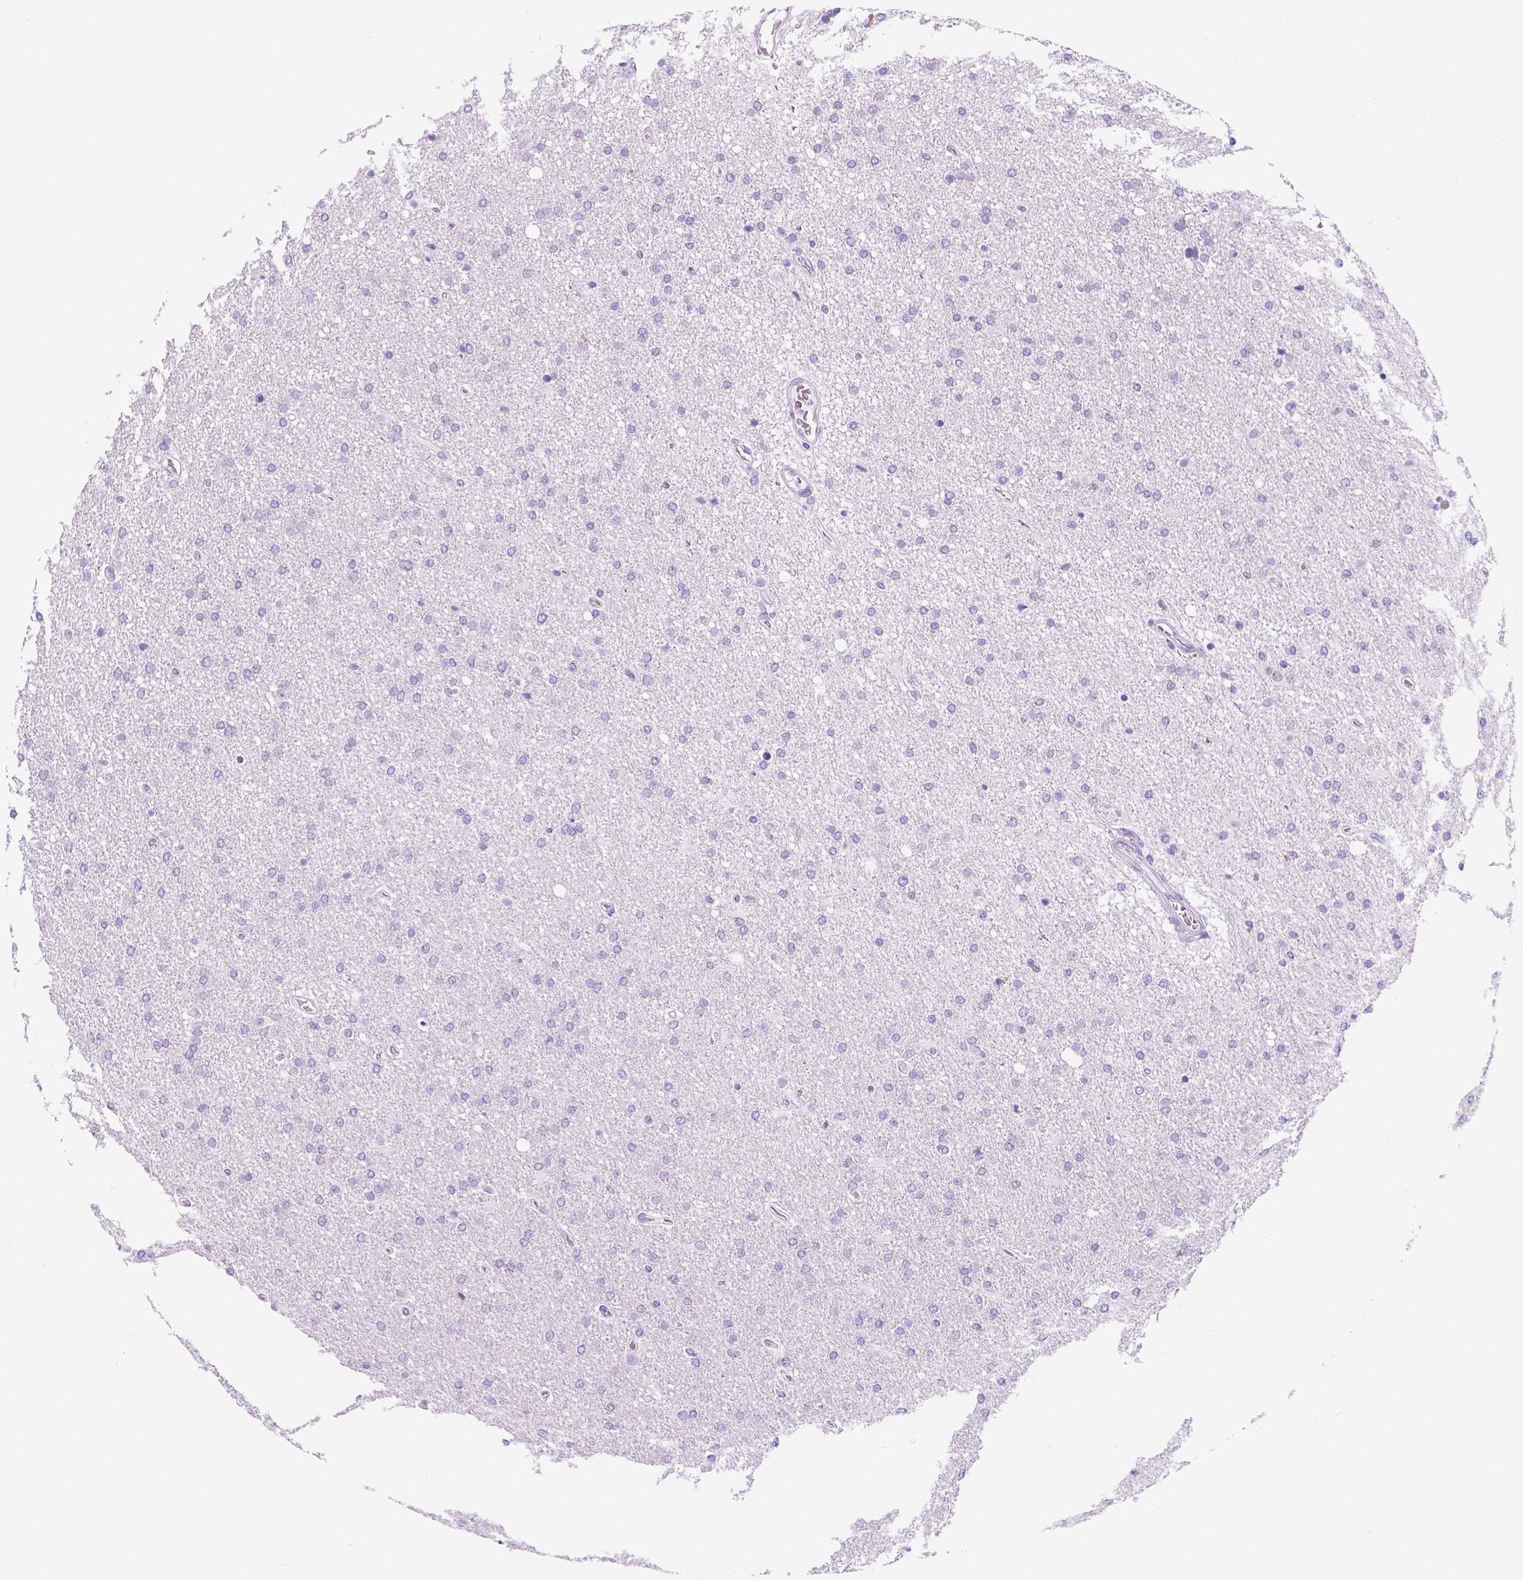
{"staining": {"intensity": "negative", "quantity": "none", "location": "none"}, "tissue": "glioma", "cell_type": "Tumor cells", "image_type": "cancer", "snomed": [{"axis": "morphology", "description": "Glioma, malignant, High grade"}, {"axis": "topography", "description": "Cerebral cortex"}], "caption": "A photomicrograph of human malignant high-grade glioma is negative for staining in tumor cells.", "gene": "PPL", "patient": {"sex": "male", "age": 70}}